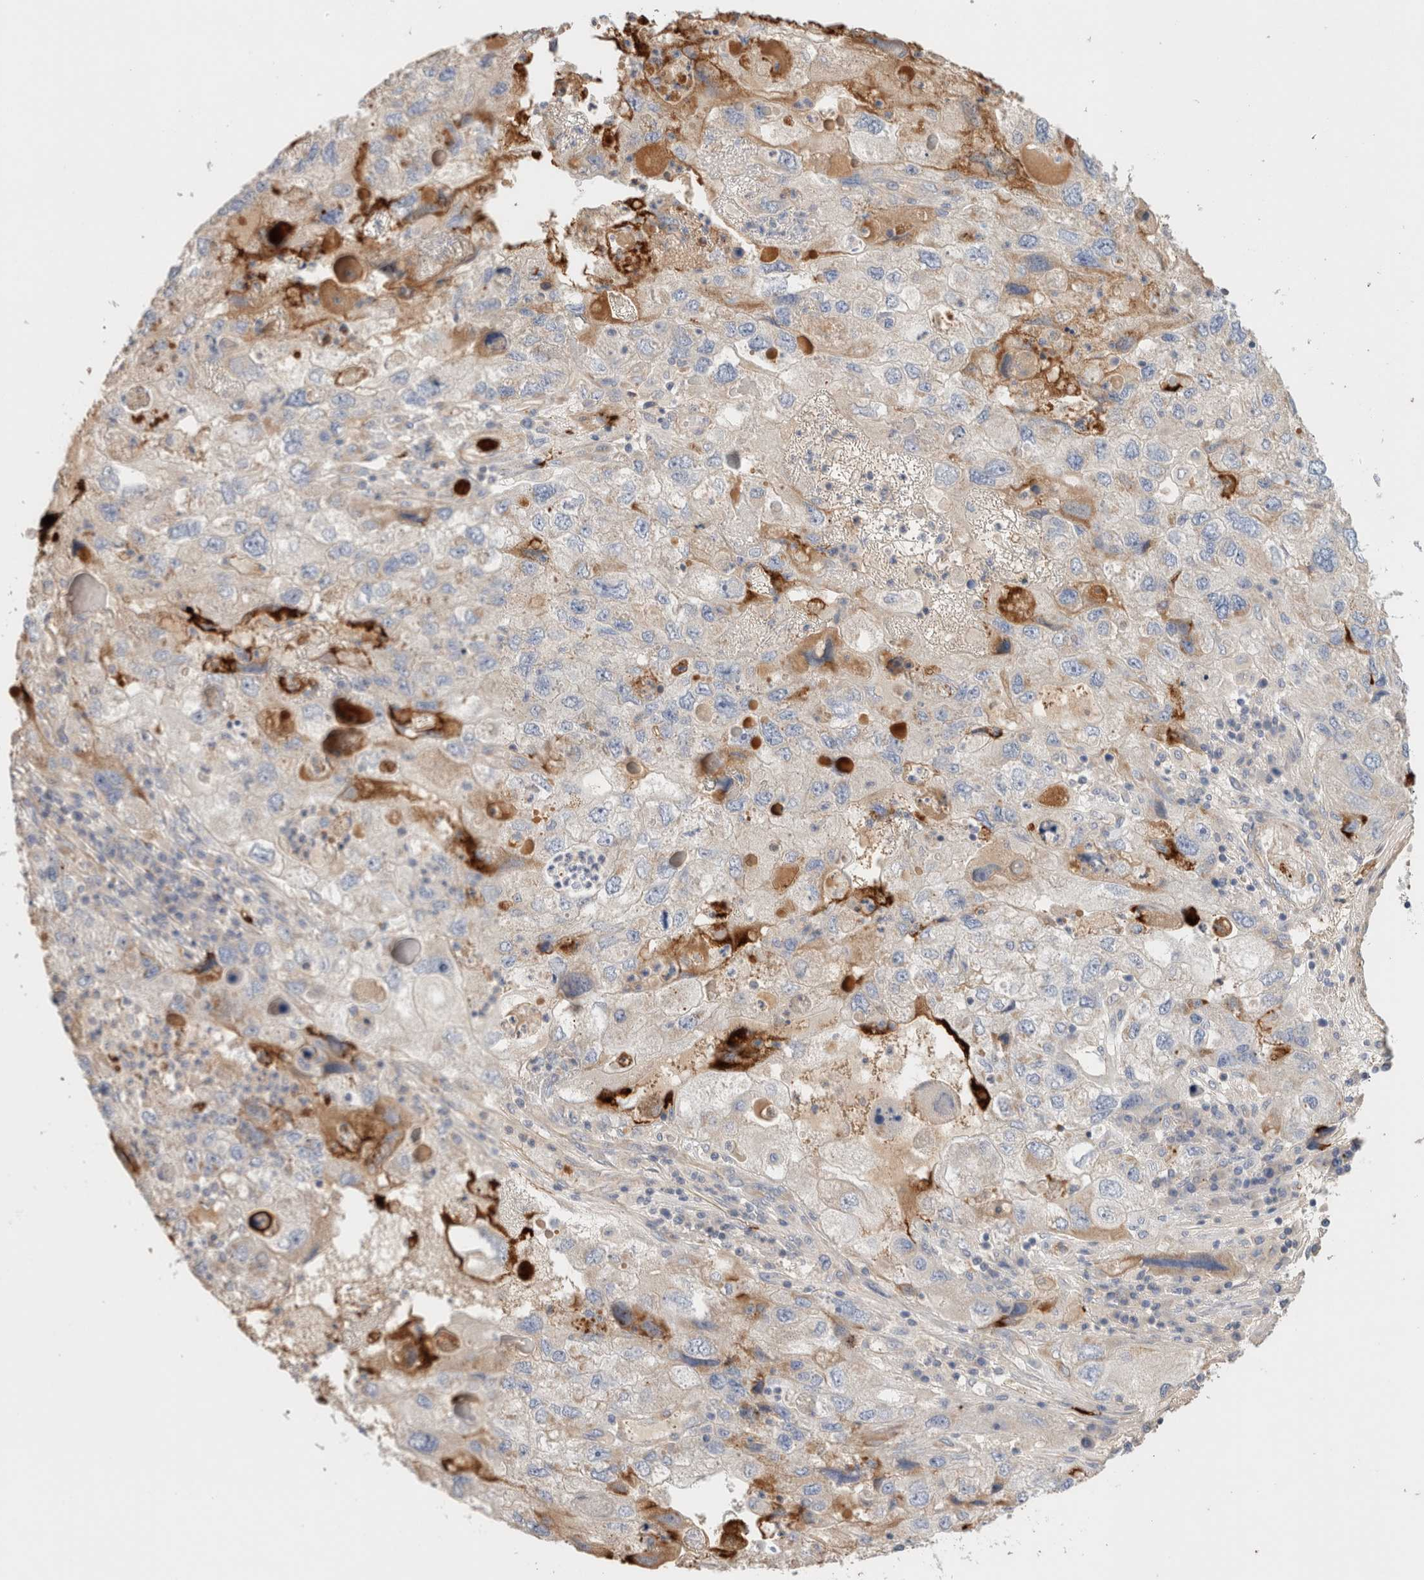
{"staining": {"intensity": "weak", "quantity": "<25%", "location": "cytoplasmic/membranous"}, "tissue": "endometrial cancer", "cell_type": "Tumor cells", "image_type": "cancer", "snomed": [{"axis": "morphology", "description": "Adenocarcinoma, NOS"}, {"axis": "topography", "description": "Endometrium"}], "caption": "Photomicrograph shows no significant protein staining in tumor cells of adenocarcinoma (endometrial).", "gene": "PROS1", "patient": {"sex": "female", "age": 49}}